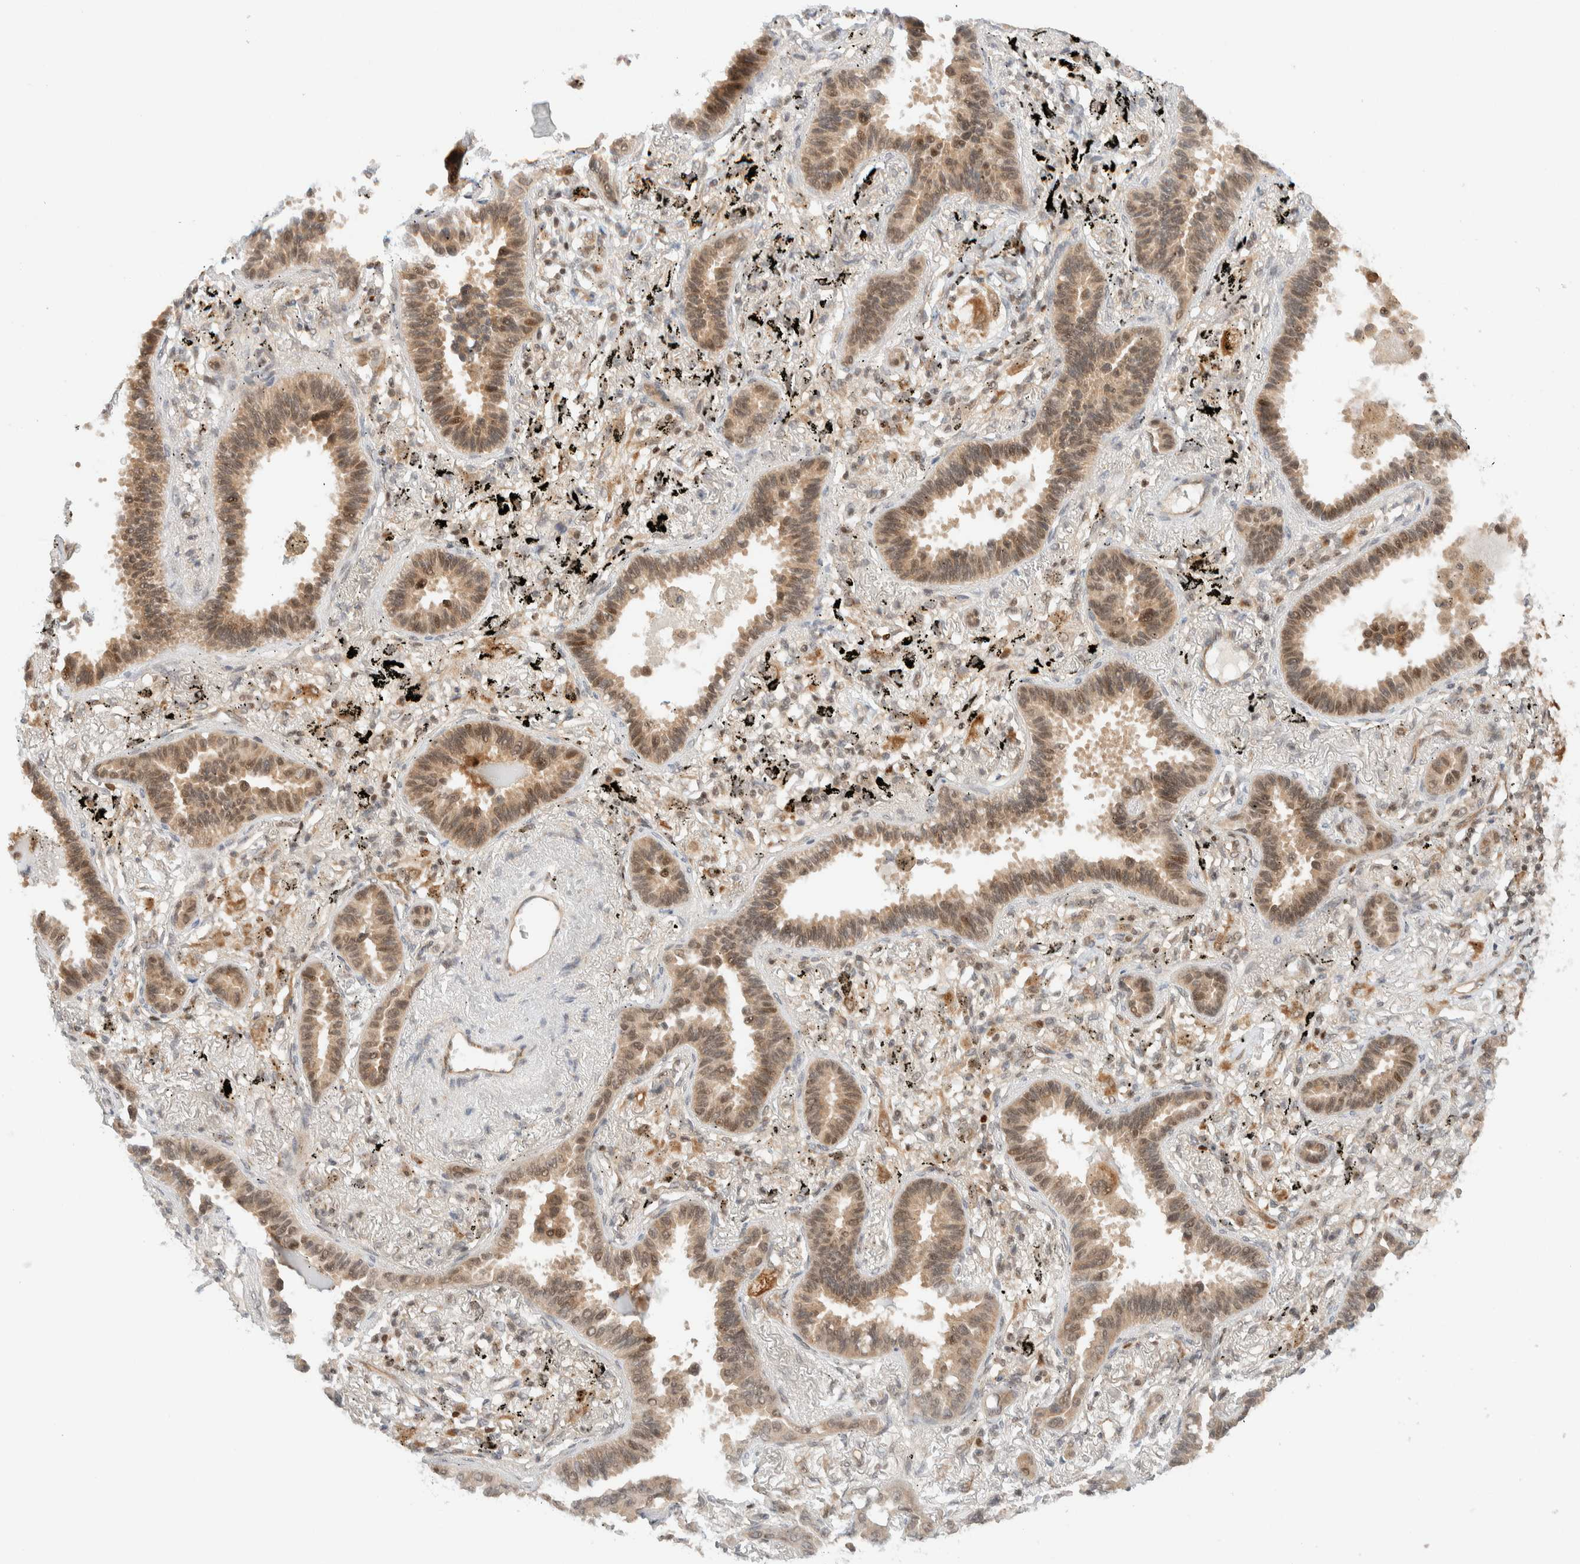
{"staining": {"intensity": "moderate", "quantity": ">75%", "location": "cytoplasmic/membranous,nuclear"}, "tissue": "lung cancer", "cell_type": "Tumor cells", "image_type": "cancer", "snomed": [{"axis": "morphology", "description": "Adenocarcinoma, NOS"}, {"axis": "topography", "description": "Lung"}], "caption": "Immunohistochemical staining of lung cancer demonstrates moderate cytoplasmic/membranous and nuclear protein staining in approximately >75% of tumor cells. (brown staining indicates protein expression, while blue staining denotes nuclei).", "gene": "C8orf76", "patient": {"sex": "male", "age": 59}}